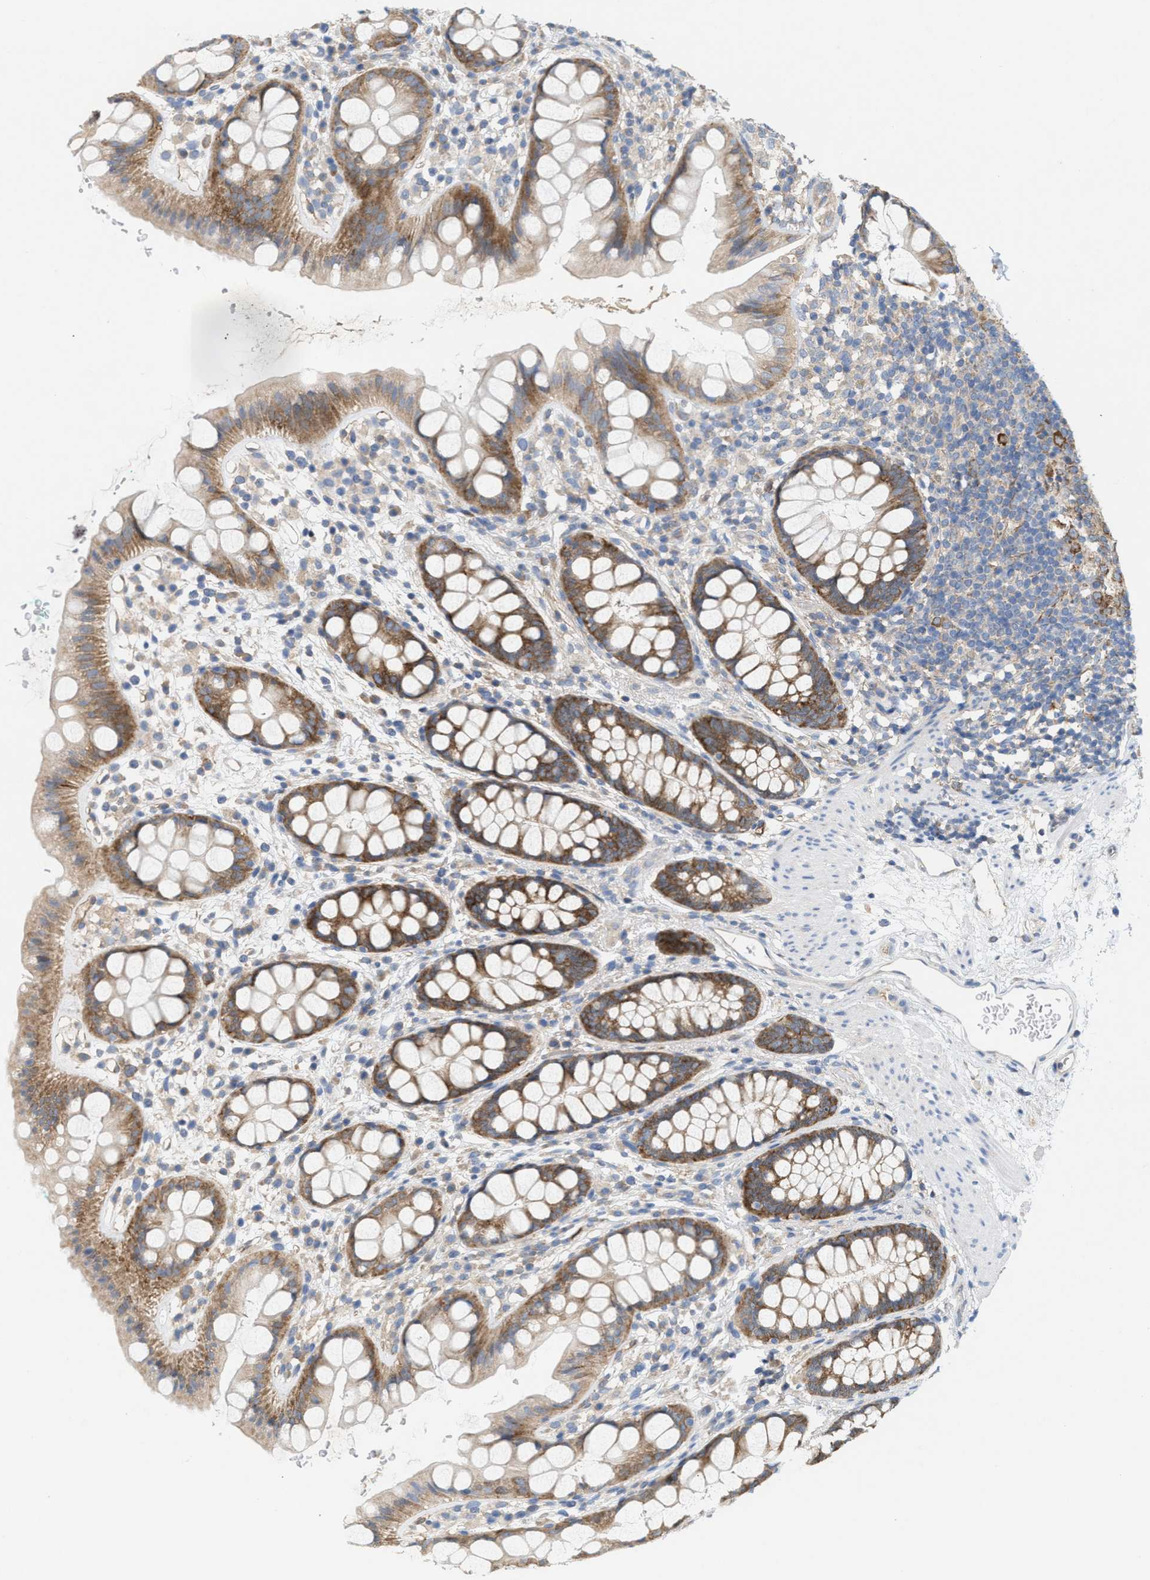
{"staining": {"intensity": "strong", "quantity": ">75%", "location": "cytoplasmic/membranous"}, "tissue": "rectum", "cell_type": "Glandular cells", "image_type": "normal", "snomed": [{"axis": "morphology", "description": "Normal tissue, NOS"}, {"axis": "topography", "description": "Rectum"}], "caption": "Protein positivity by immunohistochemistry (IHC) reveals strong cytoplasmic/membranous positivity in approximately >75% of glandular cells in benign rectum.", "gene": "UBAP2", "patient": {"sex": "female", "age": 65}}